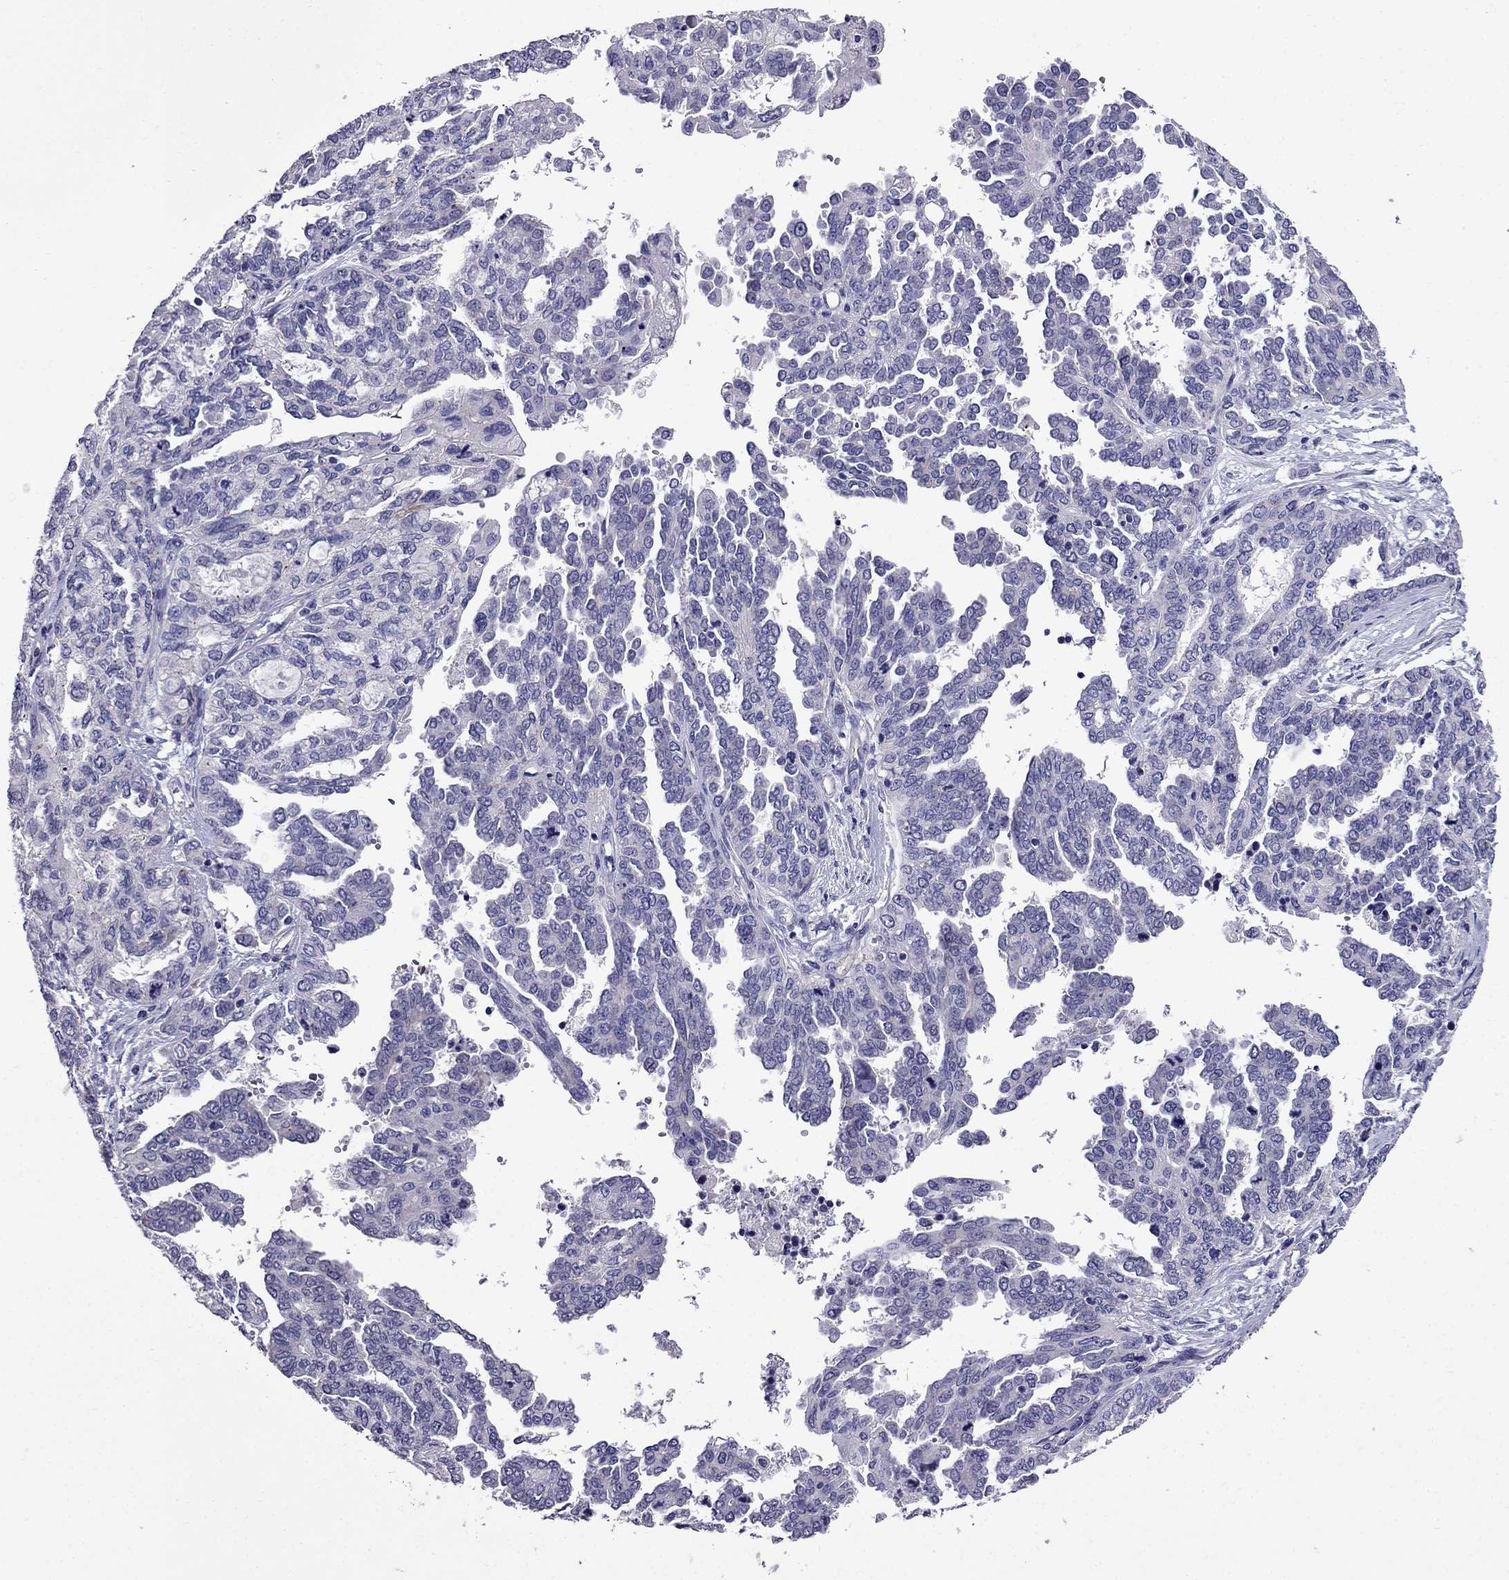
{"staining": {"intensity": "negative", "quantity": "none", "location": "none"}, "tissue": "ovarian cancer", "cell_type": "Tumor cells", "image_type": "cancer", "snomed": [{"axis": "morphology", "description": "Cystadenocarcinoma, serous, NOS"}, {"axis": "topography", "description": "Ovary"}], "caption": "Immunohistochemistry image of ovarian serous cystadenocarcinoma stained for a protein (brown), which exhibits no staining in tumor cells. The staining is performed using DAB brown chromogen with nuclei counter-stained in using hematoxylin.", "gene": "OXCT2", "patient": {"sex": "female", "age": 53}}